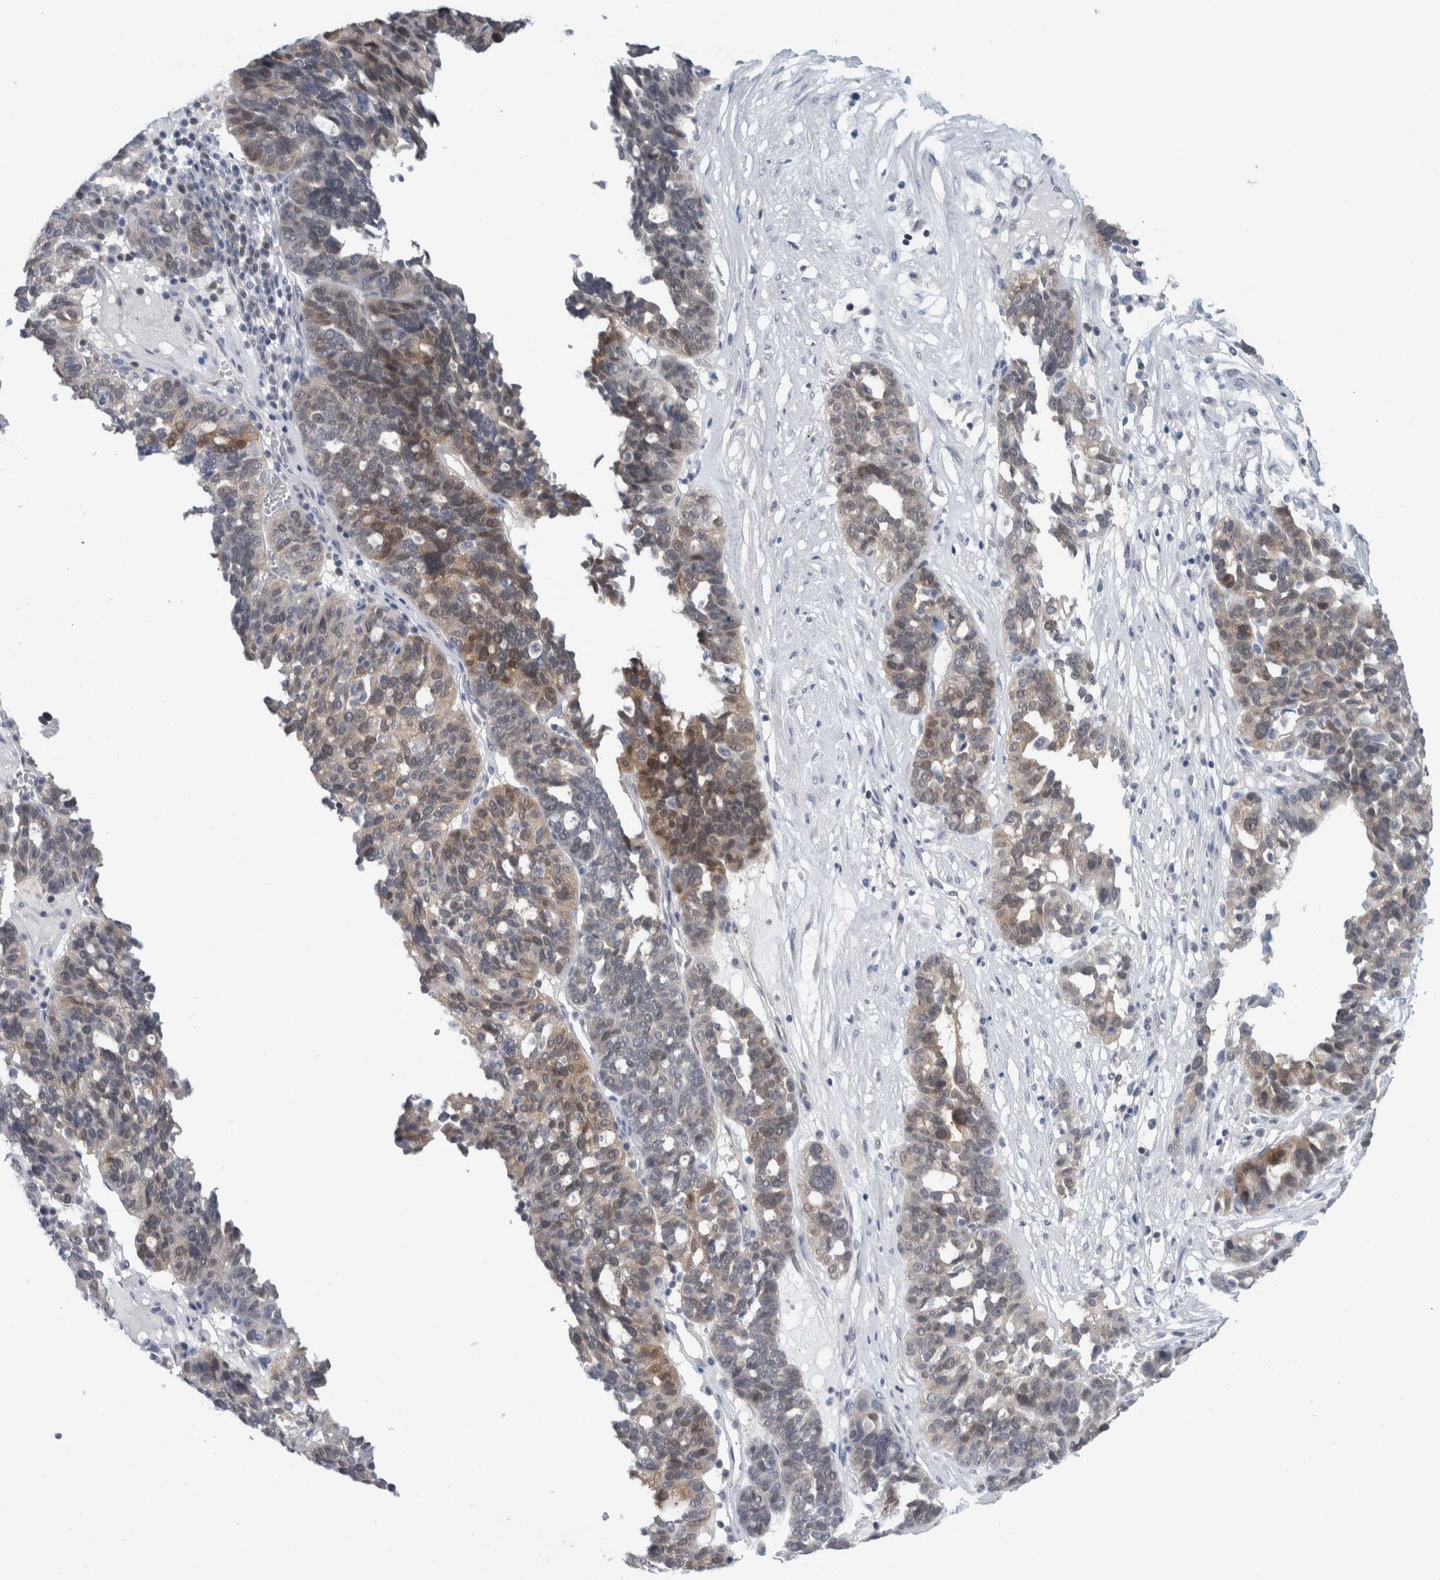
{"staining": {"intensity": "weak", "quantity": "<25%", "location": "cytoplasmic/membranous"}, "tissue": "ovarian cancer", "cell_type": "Tumor cells", "image_type": "cancer", "snomed": [{"axis": "morphology", "description": "Cystadenocarcinoma, serous, NOS"}, {"axis": "topography", "description": "Ovary"}], "caption": "This is an immunohistochemistry (IHC) photomicrograph of human serous cystadenocarcinoma (ovarian). There is no positivity in tumor cells.", "gene": "CASP6", "patient": {"sex": "female", "age": 59}}